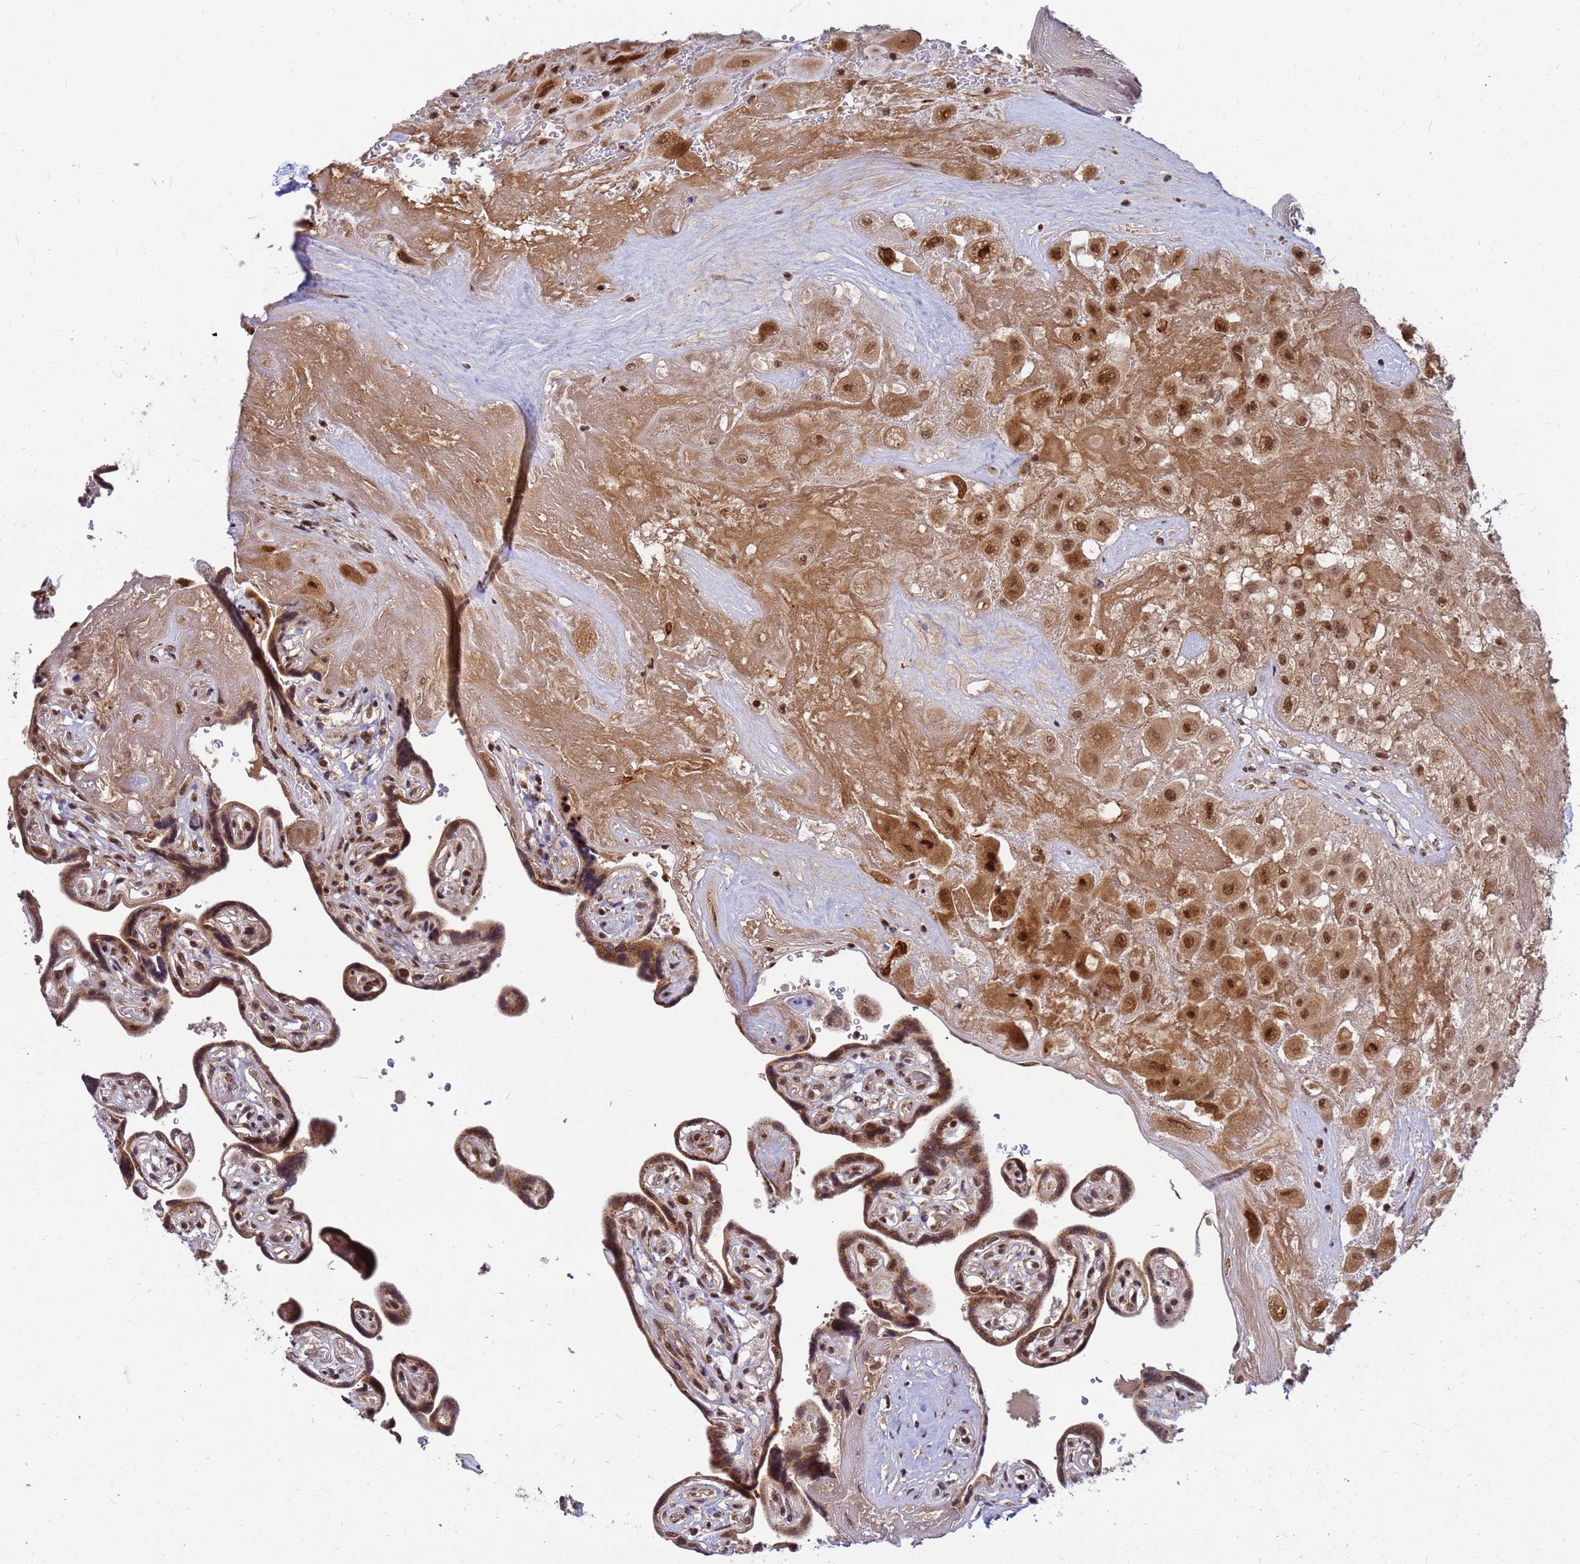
{"staining": {"intensity": "moderate", "quantity": ">75%", "location": "cytoplasmic/membranous,nuclear"}, "tissue": "placenta", "cell_type": "Decidual cells", "image_type": "normal", "snomed": [{"axis": "morphology", "description": "Normal tissue, NOS"}, {"axis": "topography", "description": "Placenta"}], "caption": "Immunohistochemistry (IHC) (DAB (3,3'-diaminobenzidine)) staining of benign placenta shows moderate cytoplasmic/membranous,nuclear protein positivity in approximately >75% of decidual cells. The protein of interest is stained brown, and the nuclei are stained in blue (DAB IHC with brightfield microscopy, high magnification).", "gene": "NCBP2", "patient": {"sex": "female", "age": 32}}